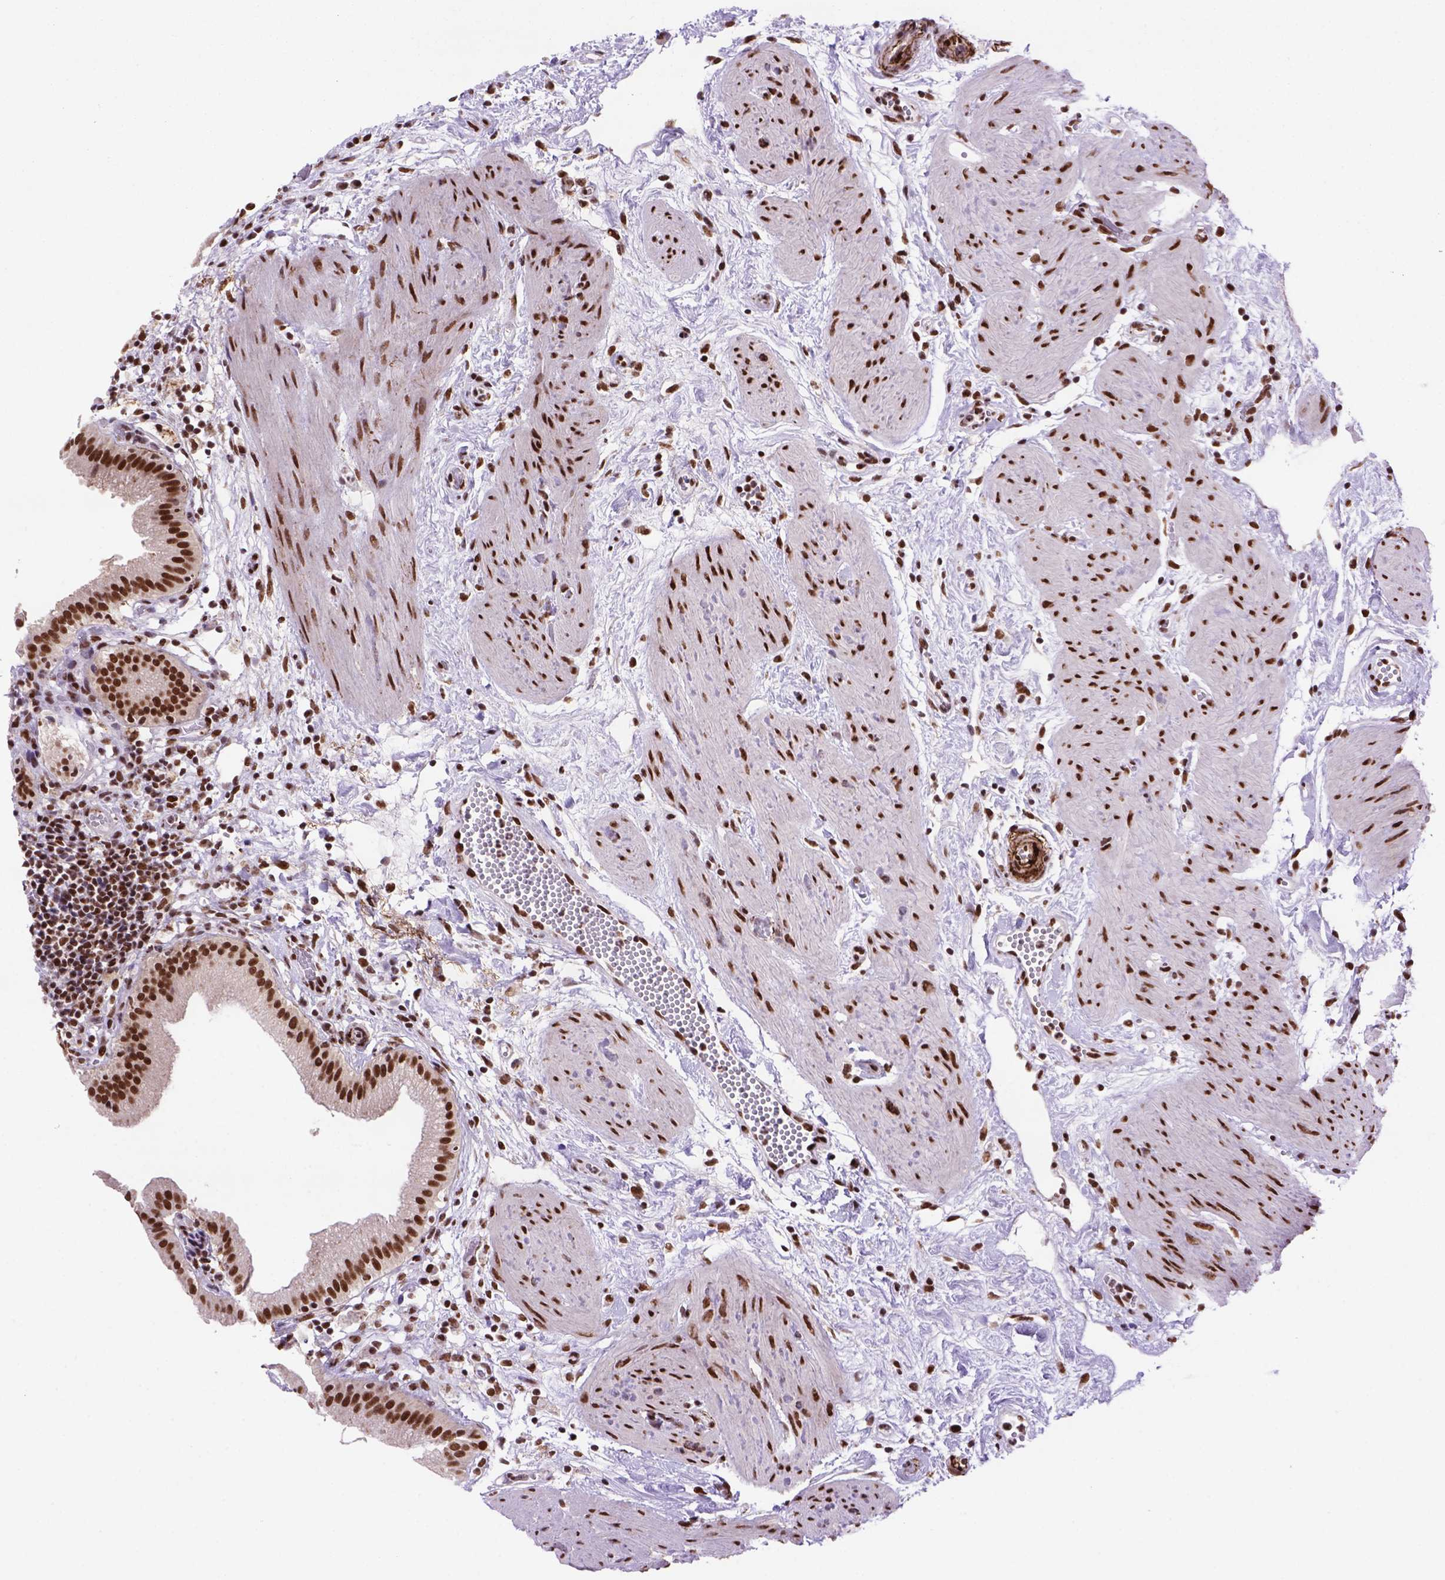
{"staining": {"intensity": "strong", "quantity": ">75%", "location": "nuclear"}, "tissue": "gallbladder", "cell_type": "Glandular cells", "image_type": "normal", "snomed": [{"axis": "morphology", "description": "Normal tissue, NOS"}, {"axis": "topography", "description": "Gallbladder"}], "caption": "Normal gallbladder exhibits strong nuclear expression in approximately >75% of glandular cells, visualized by immunohistochemistry.", "gene": "NSMCE2", "patient": {"sex": "female", "age": 65}}